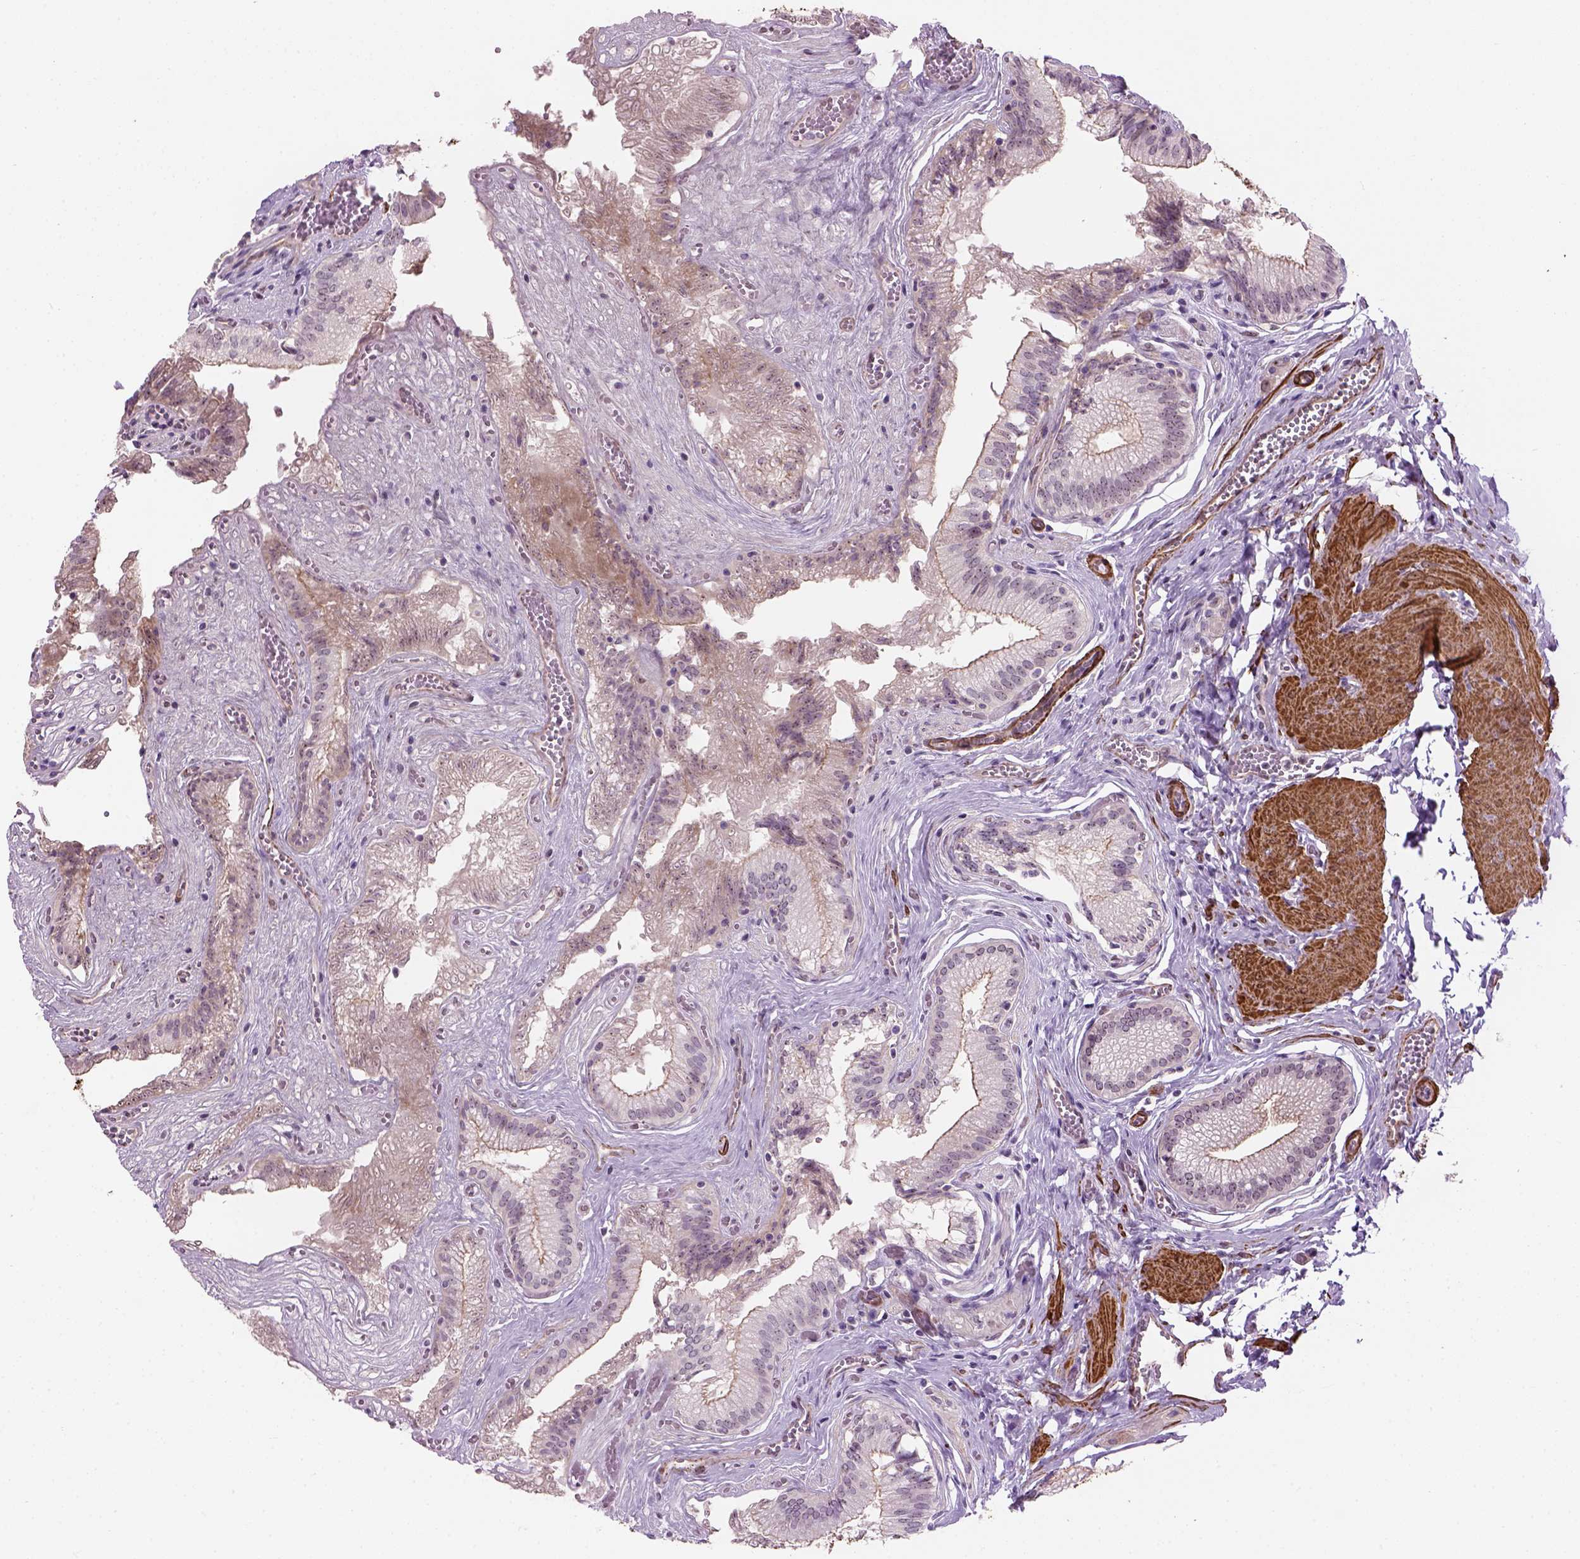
{"staining": {"intensity": "moderate", "quantity": "25%-75%", "location": "nuclear"}, "tissue": "gallbladder", "cell_type": "Glandular cells", "image_type": "normal", "snomed": [{"axis": "morphology", "description": "Normal tissue, NOS"}, {"axis": "topography", "description": "Gallbladder"}, {"axis": "topography", "description": "Peripheral nerve tissue"}], "caption": "A high-resolution histopathology image shows IHC staining of normal gallbladder, which shows moderate nuclear staining in approximately 25%-75% of glandular cells.", "gene": "RRS1", "patient": {"sex": "male", "age": 17}}